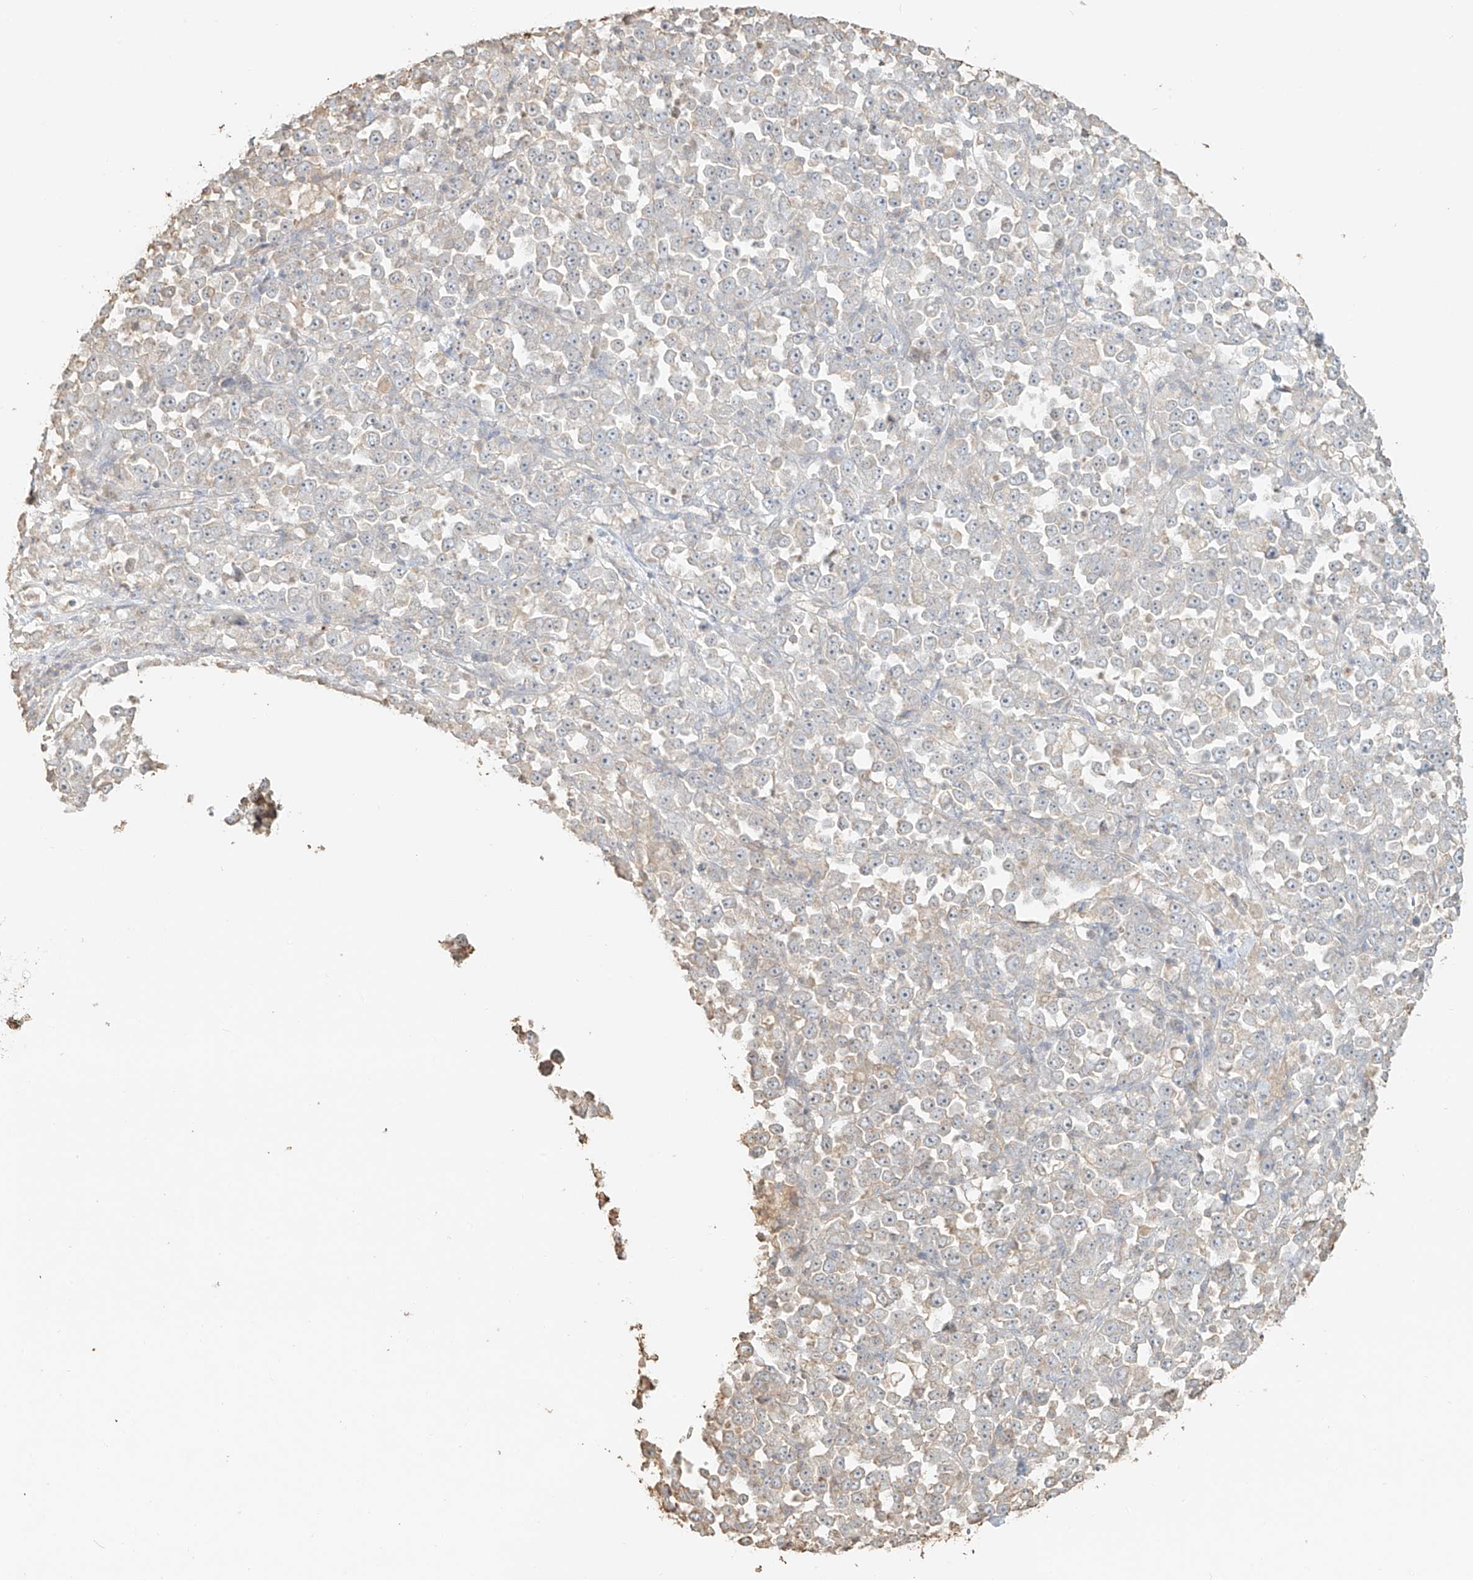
{"staining": {"intensity": "negative", "quantity": "none", "location": "none"}, "tissue": "stomach cancer", "cell_type": "Tumor cells", "image_type": "cancer", "snomed": [{"axis": "morphology", "description": "Normal tissue, NOS"}, {"axis": "morphology", "description": "Adenocarcinoma, NOS"}, {"axis": "topography", "description": "Stomach, upper"}, {"axis": "topography", "description": "Stomach"}], "caption": "An IHC image of stomach cancer is shown. There is no staining in tumor cells of stomach cancer. (Brightfield microscopy of DAB (3,3'-diaminobenzidine) immunohistochemistry at high magnification).", "gene": "NPHS1", "patient": {"sex": "male", "age": 59}}